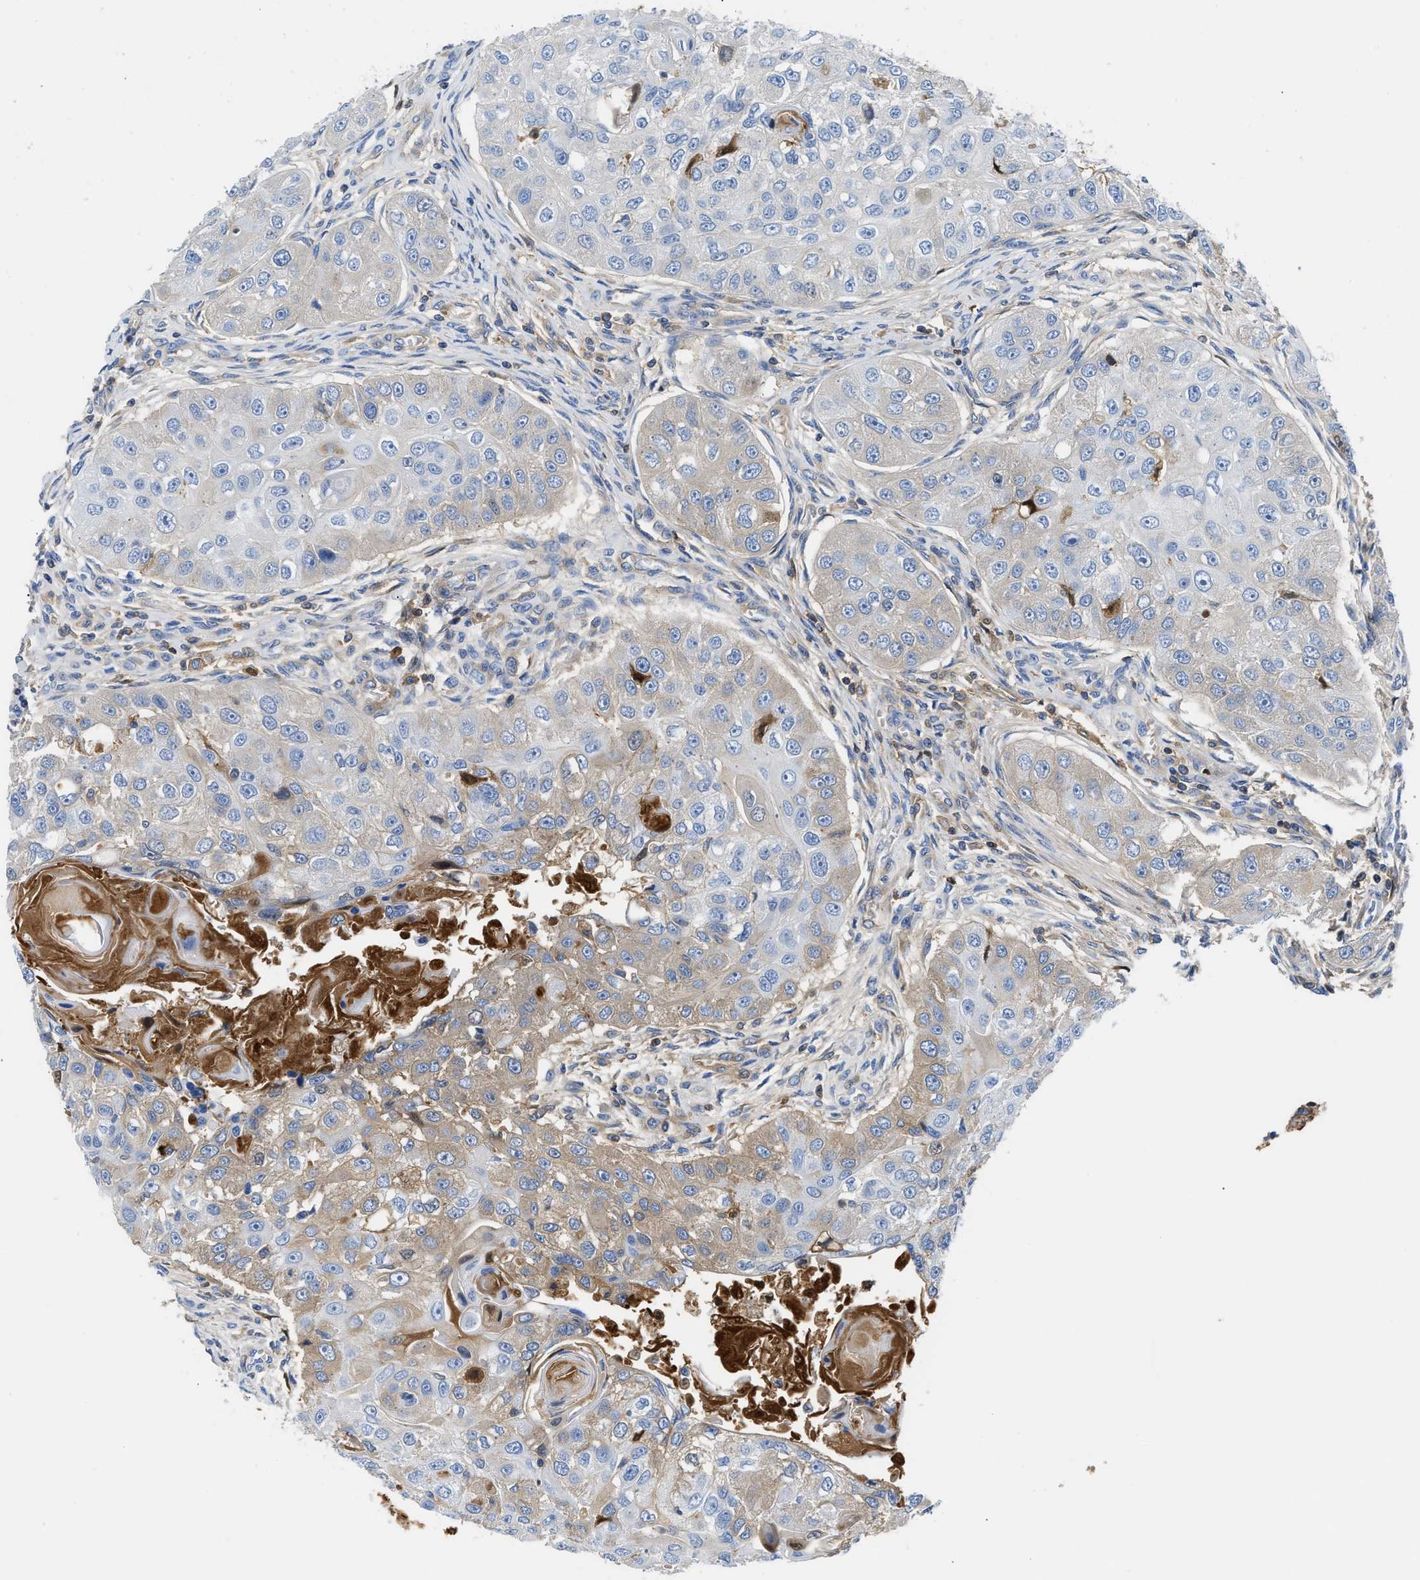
{"staining": {"intensity": "moderate", "quantity": "<25%", "location": "cytoplasmic/membranous"}, "tissue": "head and neck cancer", "cell_type": "Tumor cells", "image_type": "cancer", "snomed": [{"axis": "morphology", "description": "Normal tissue, NOS"}, {"axis": "morphology", "description": "Squamous cell carcinoma, NOS"}, {"axis": "topography", "description": "Skeletal muscle"}, {"axis": "topography", "description": "Head-Neck"}], "caption": "Protein expression analysis of human head and neck squamous cell carcinoma reveals moderate cytoplasmic/membranous expression in about <25% of tumor cells. (DAB (3,3'-diaminobenzidine) = brown stain, brightfield microscopy at high magnification).", "gene": "GC", "patient": {"sex": "male", "age": 51}}